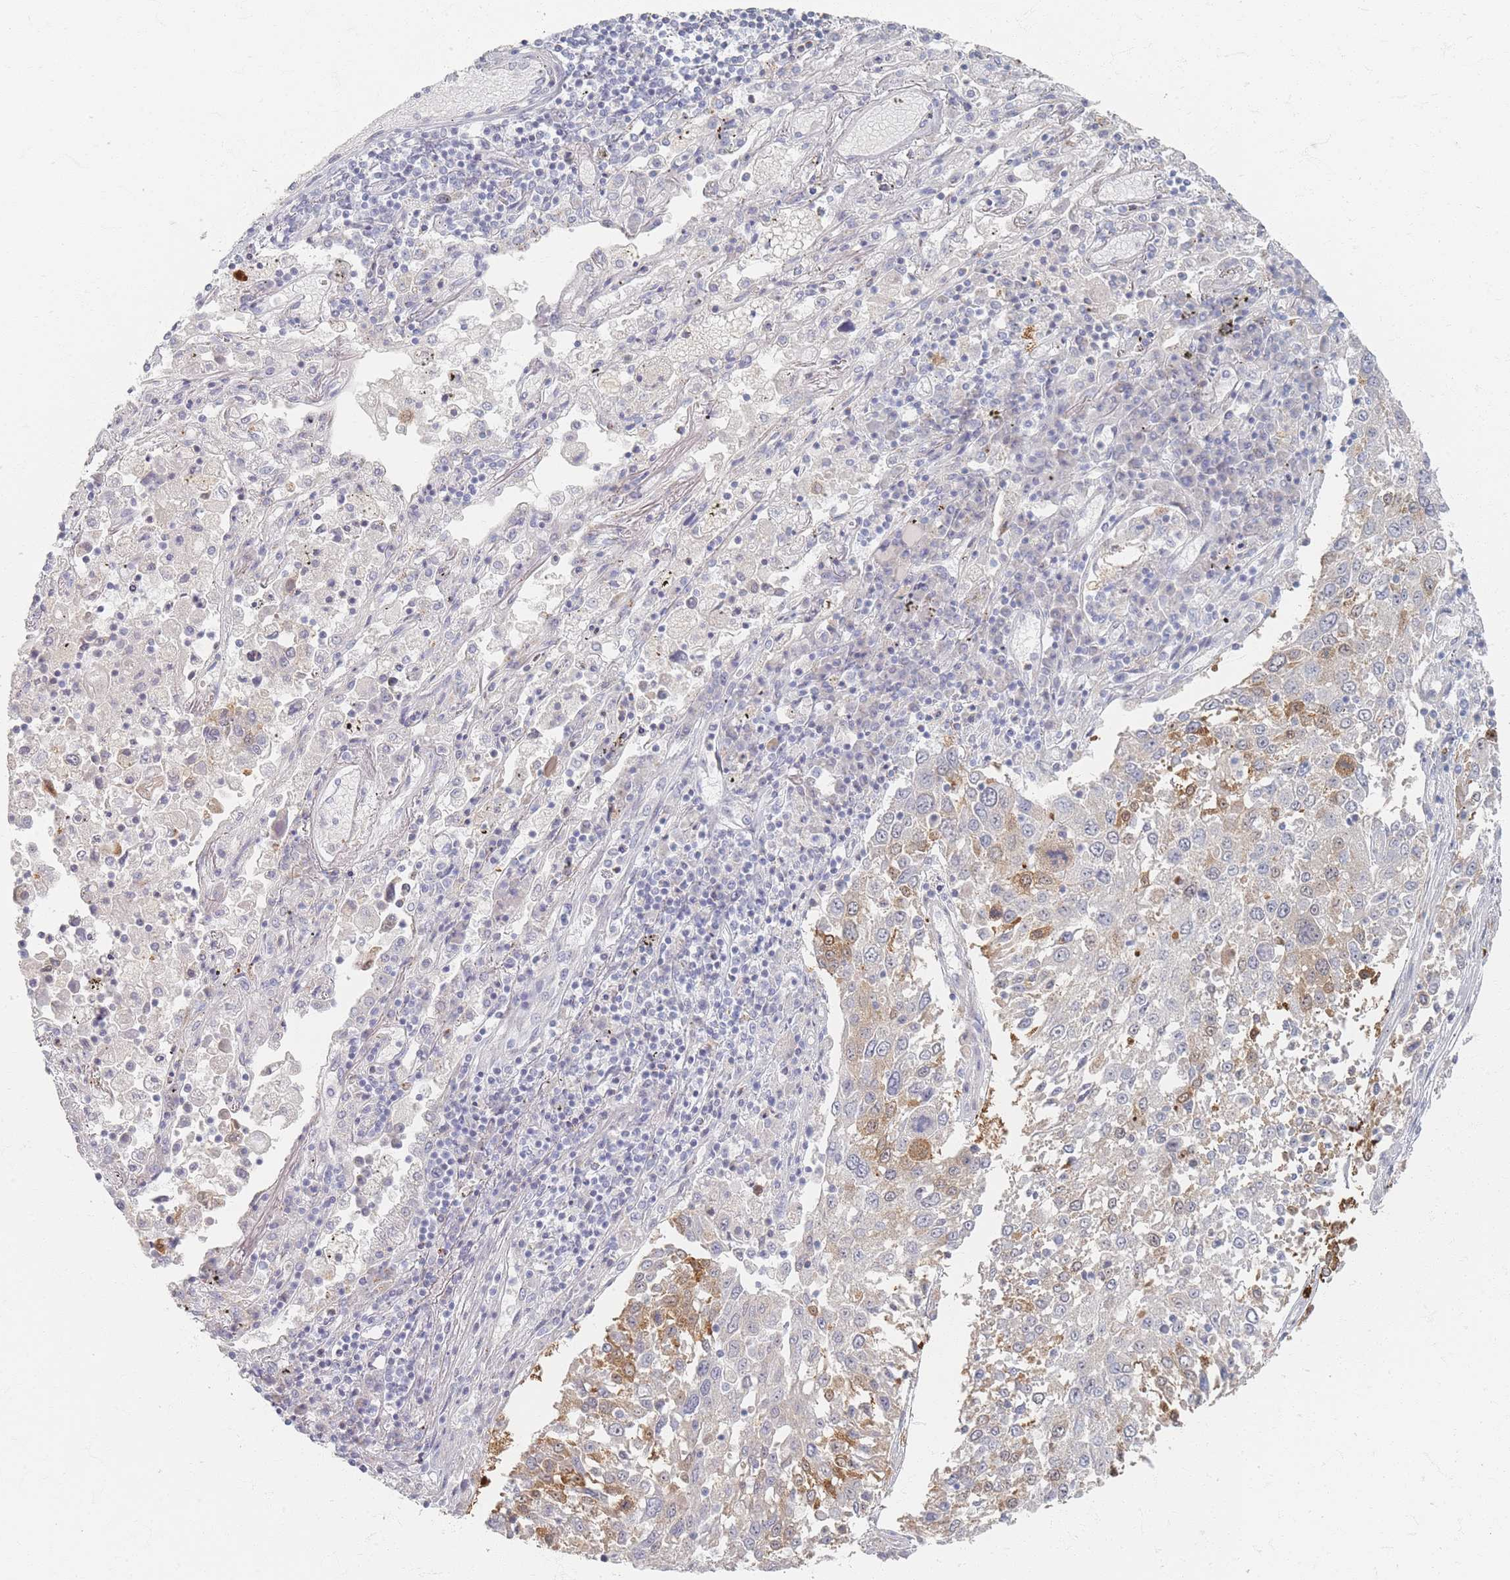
{"staining": {"intensity": "moderate", "quantity": "25%-75%", "location": "cytoplasmic/membranous"}, "tissue": "lung cancer", "cell_type": "Tumor cells", "image_type": "cancer", "snomed": [{"axis": "morphology", "description": "Squamous cell carcinoma, NOS"}, {"axis": "topography", "description": "Lung"}], "caption": "Squamous cell carcinoma (lung) stained with immunohistochemistry shows moderate cytoplasmic/membranous staining in approximately 25%-75% of tumor cells.", "gene": "SLC2A11", "patient": {"sex": "male", "age": 65}}